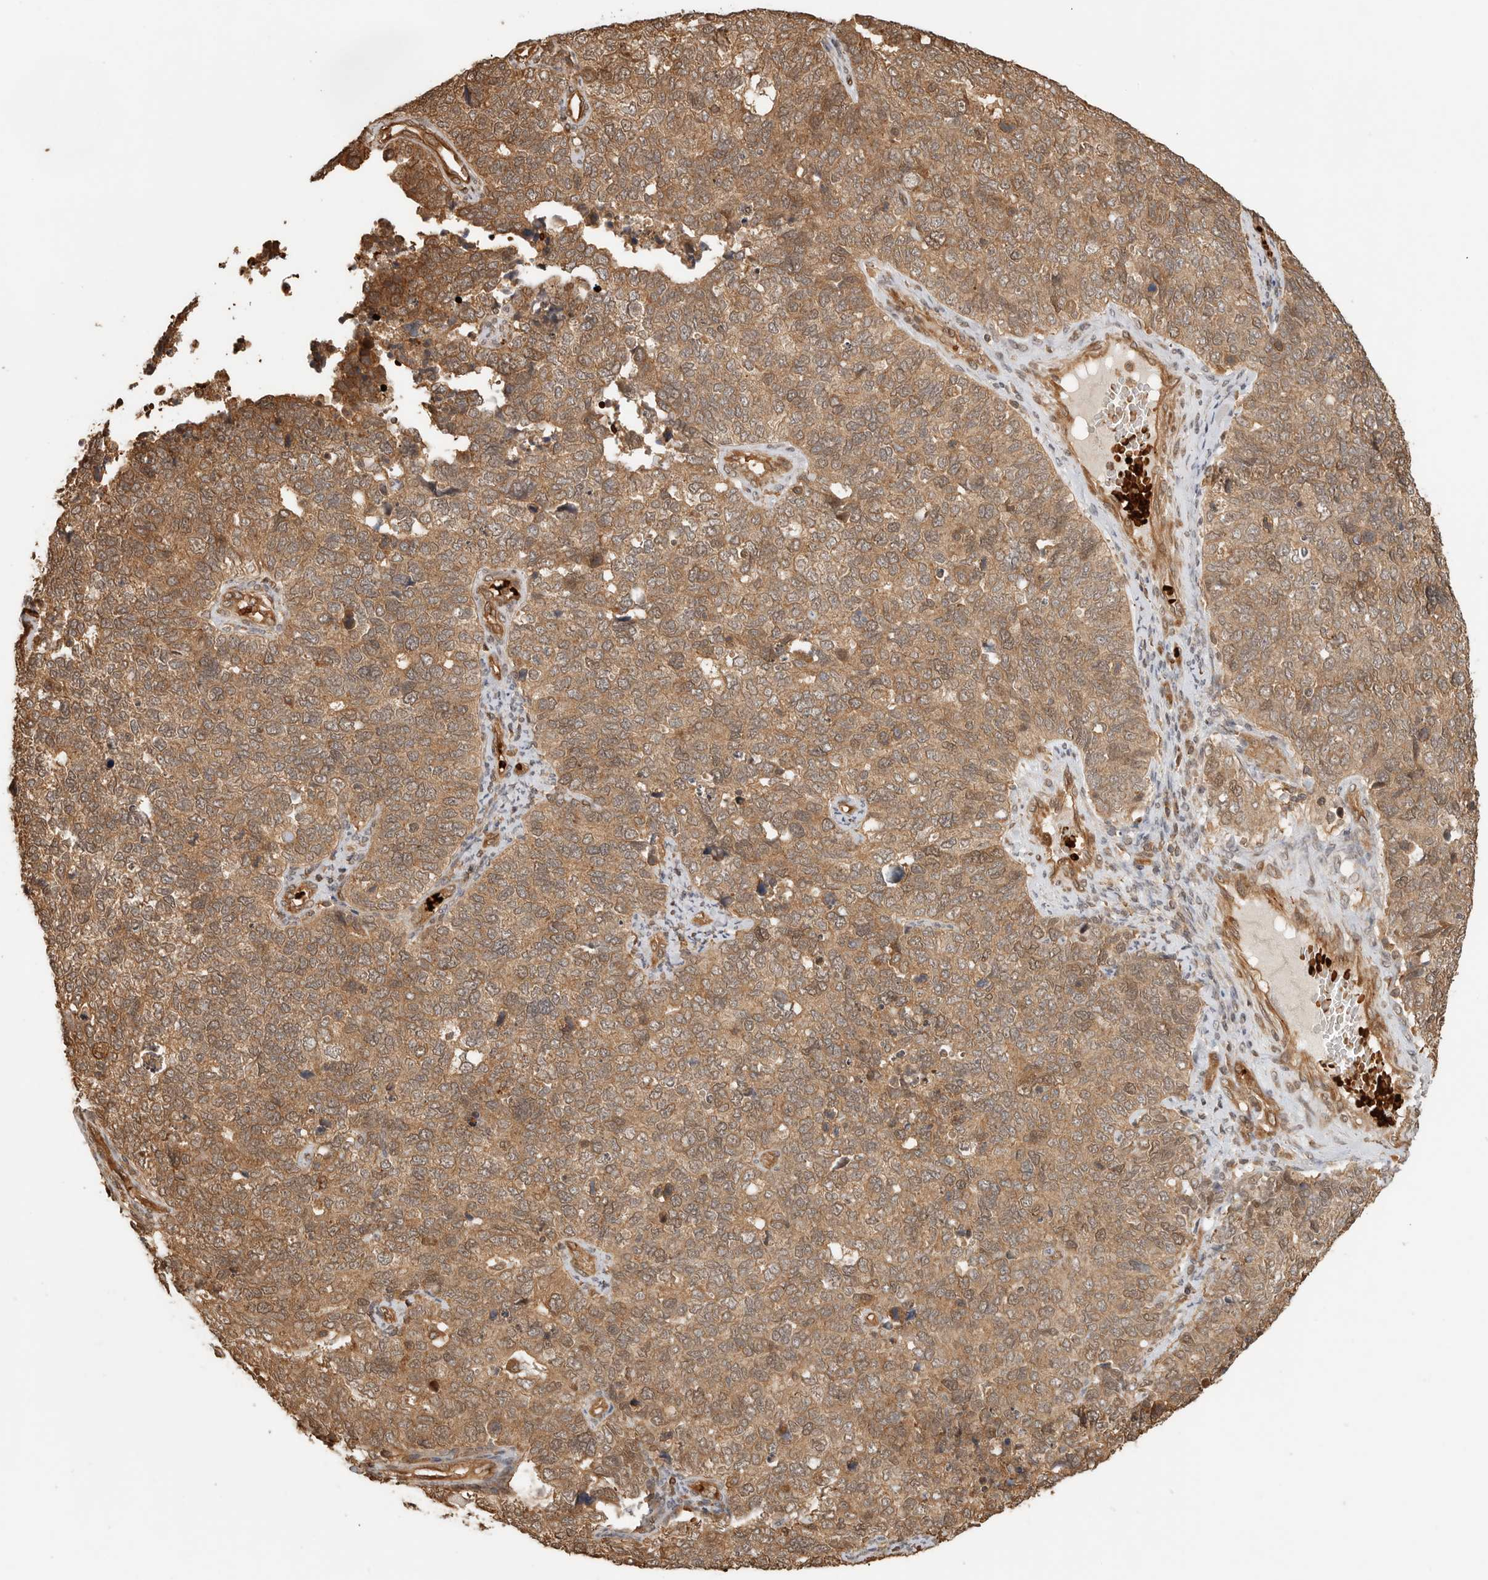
{"staining": {"intensity": "moderate", "quantity": ">75%", "location": "cytoplasmic/membranous"}, "tissue": "cervical cancer", "cell_type": "Tumor cells", "image_type": "cancer", "snomed": [{"axis": "morphology", "description": "Squamous cell carcinoma, NOS"}, {"axis": "topography", "description": "Cervix"}], "caption": "DAB immunohistochemical staining of squamous cell carcinoma (cervical) shows moderate cytoplasmic/membranous protein staining in about >75% of tumor cells. (Stains: DAB in brown, nuclei in blue, Microscopy: brightfield microscopy at high magnification).", "gene": "OTUD6B", "patient": {"sex": "female", "age": 63}}